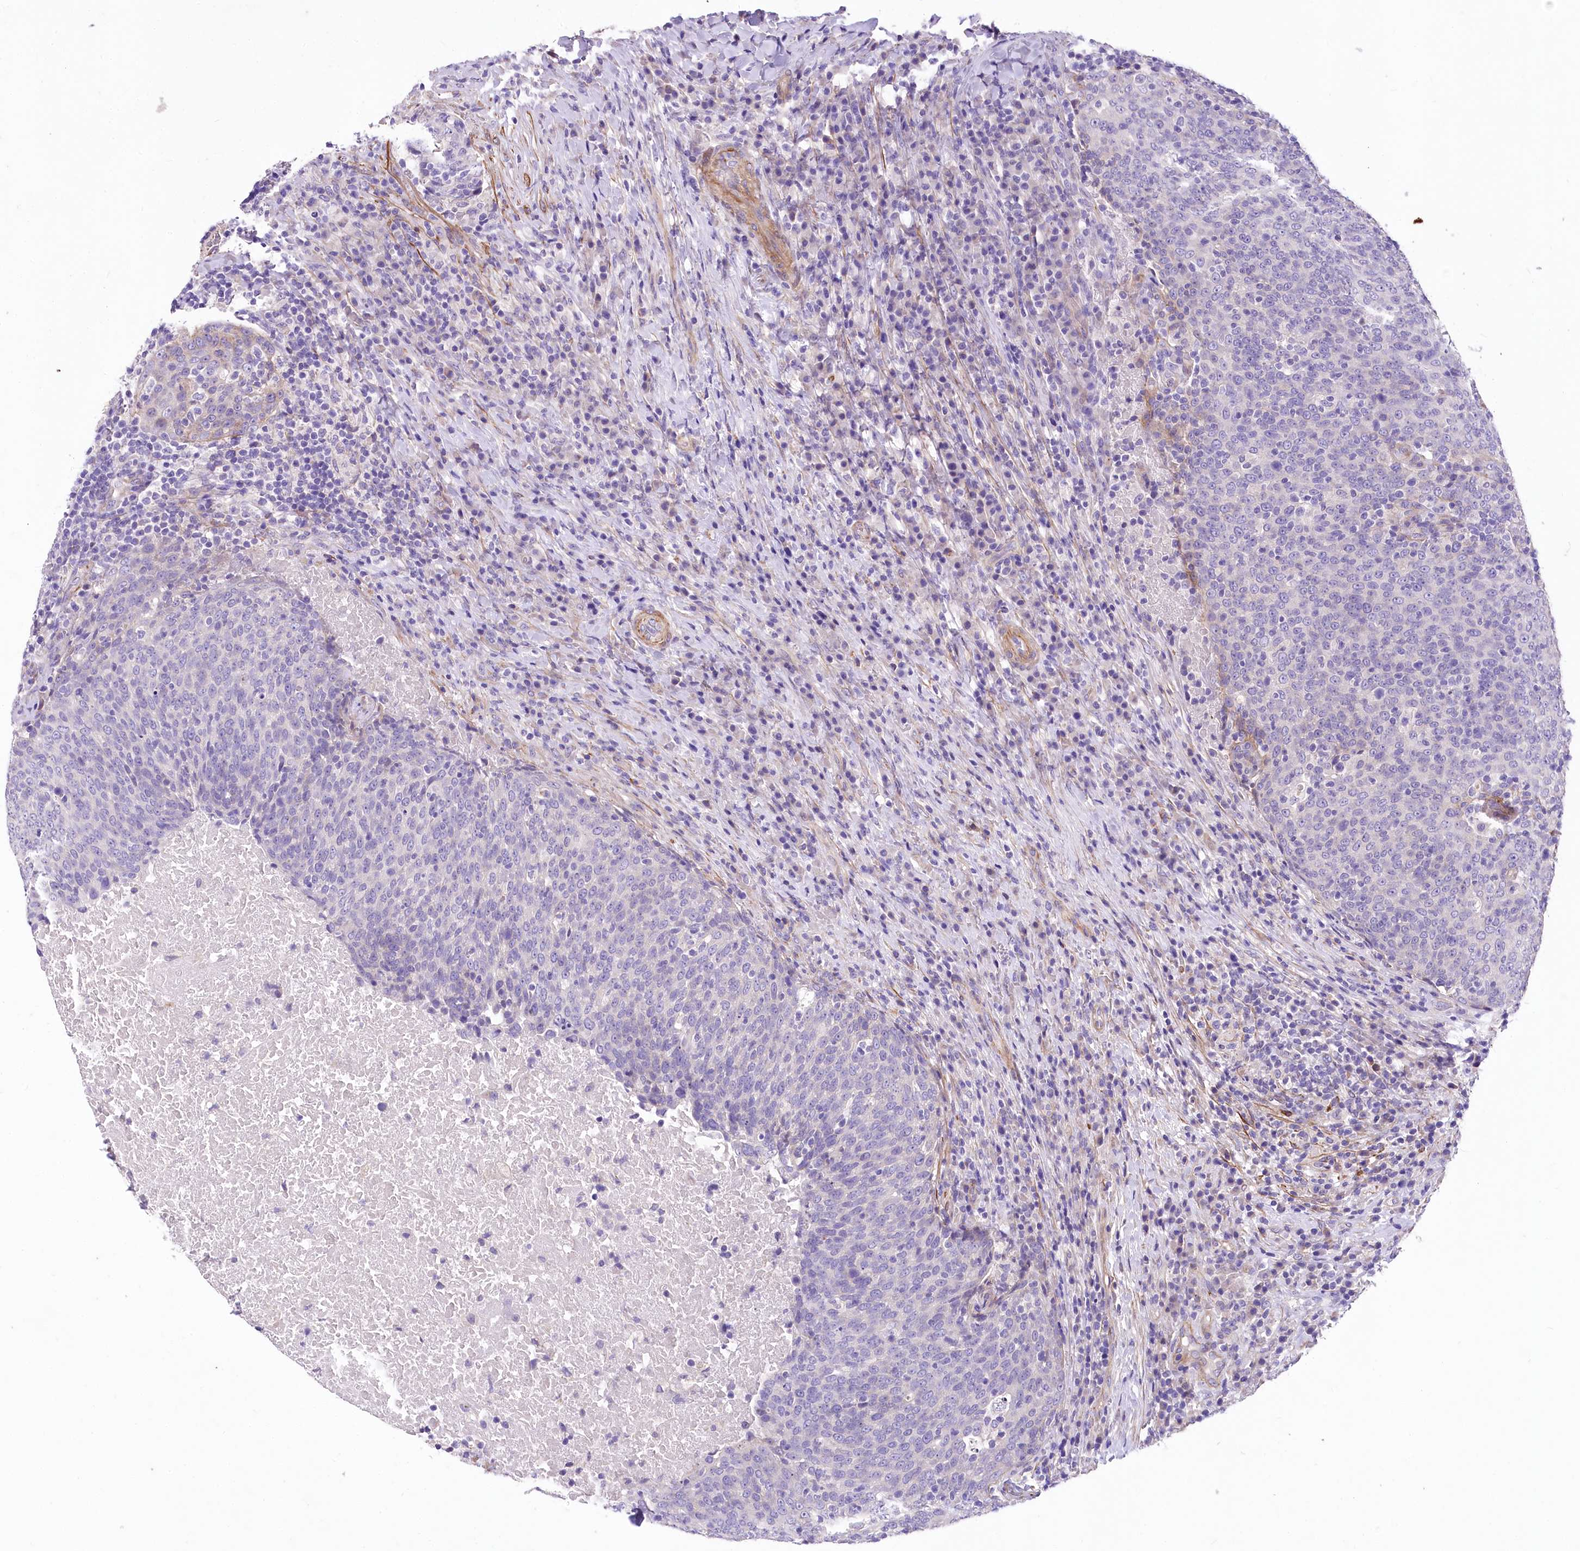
{"staining": {"intensity": "negative", "quantity": "none", "location": "none"}, "tissue": "head and neck cancer", "cell_type": "Tumor cells", "image_type": "cancer", "snomed": [{"axis": "morphology", "description": "Squamous cell carcinoma, NOS"}, {"axis": "morphology", "description": "Squamous cell carcinoma, metastatic, NOS"}, {"axis": "topography", "description": "Lymph node"}, {"axis": "topography", "description": "Head-Neck"}], "caption": "DAB immunohistochemical staining of human head and neck cancer shows no significant positivity in tumor cells. (DAB (3,3'-diaminobenzidine) immunohistochemistry with hematoxylin counter stain).", "gene": "RDH16", "patient": {"sex": "male", "age": 62}}